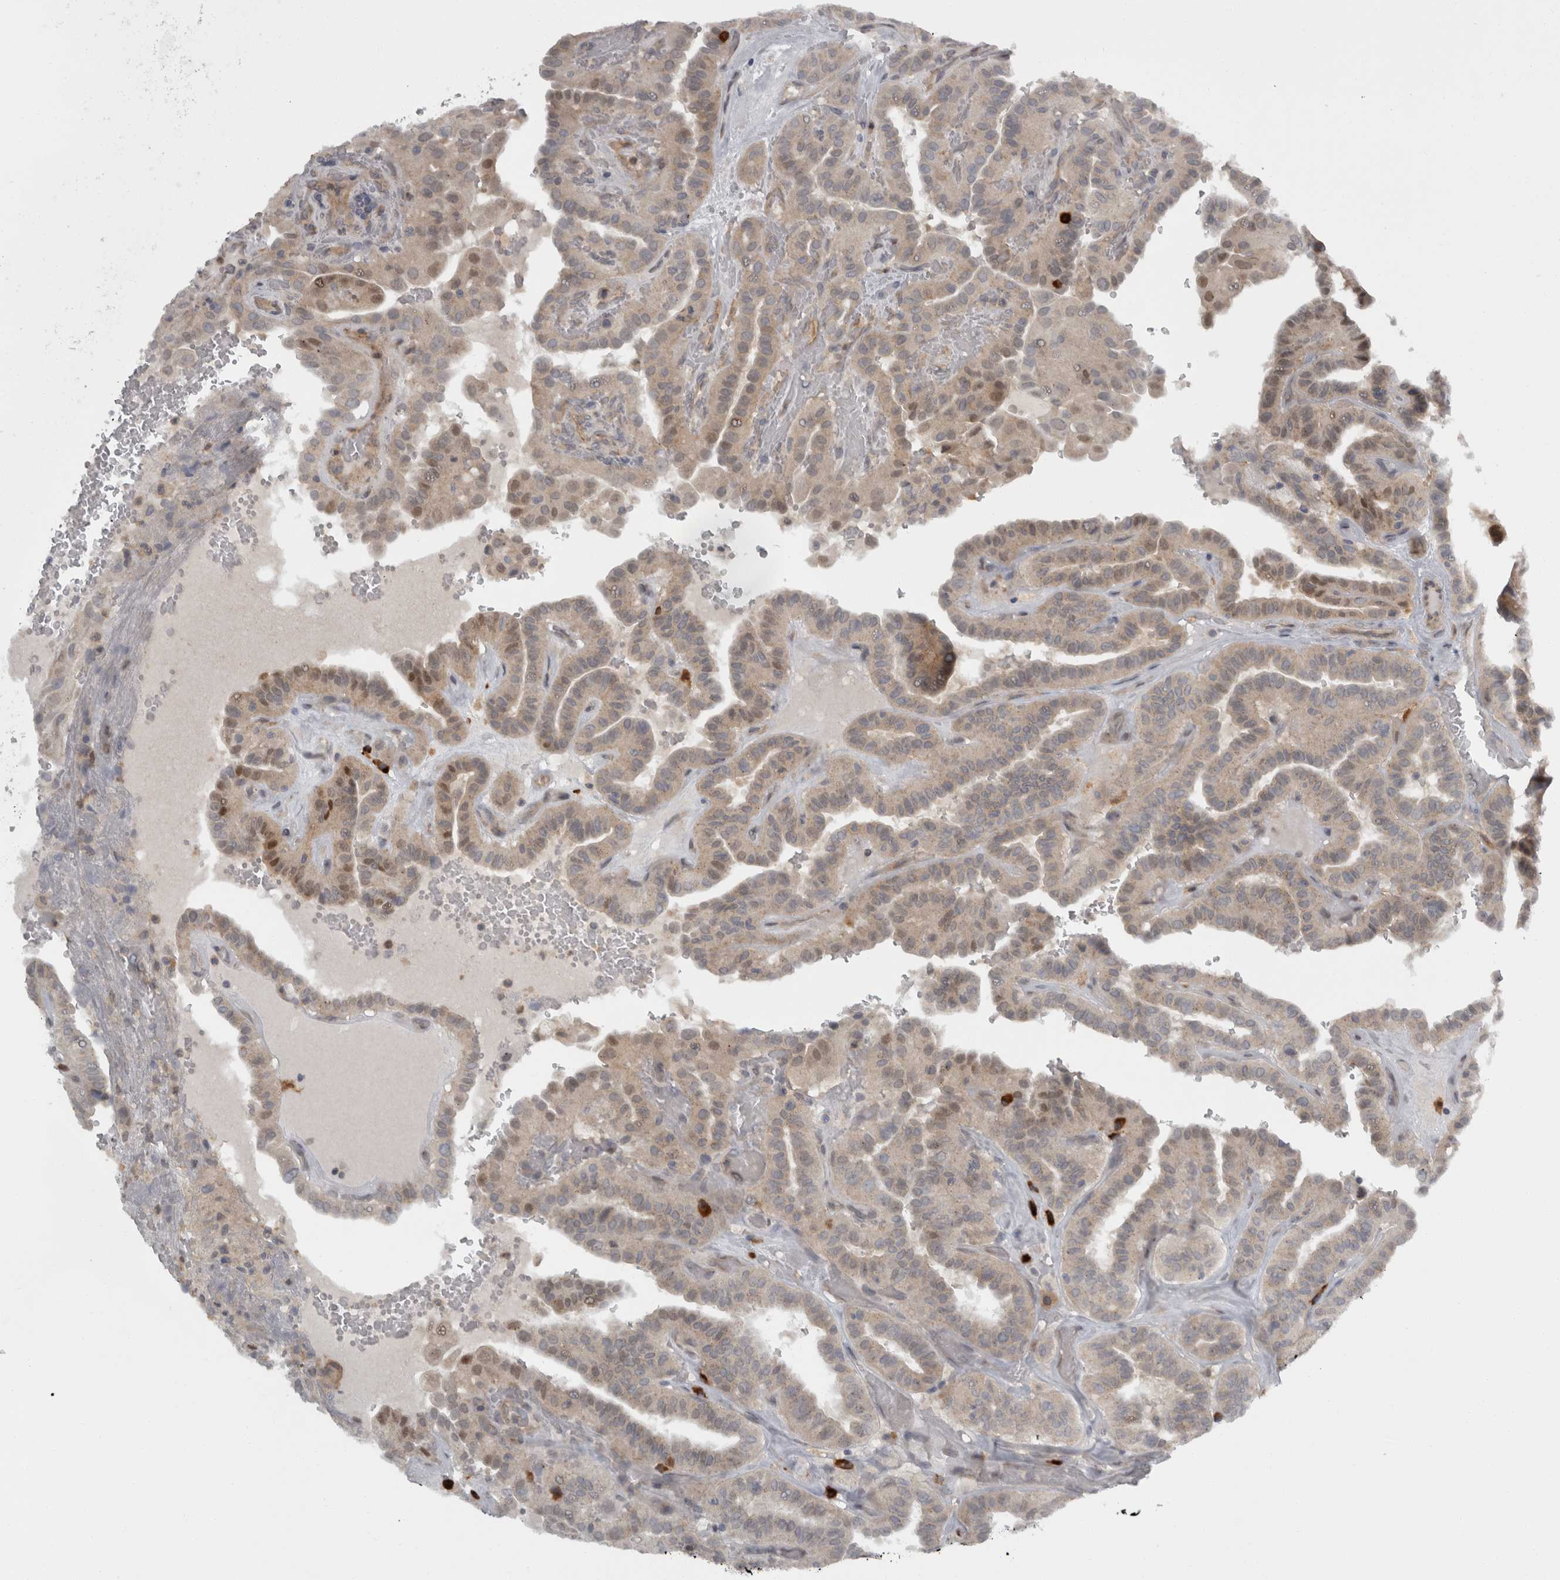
{"staining": {"intensity": "weak", "quantity": "25%-75%", "location": "cytoplasmic/membranous,nuclear"}, "tissue": "thyroid cancer", "cell_type": "Tumor cells", "image_type": "cancer", "snomed": [{"axis": "morphology", "description": "Papillary adenocarcinoma, NOS"}, {"axis": "topography", "description": "Thyroid gland"}], "caption": "The micrograph displays a brown stain indicating the presence of a protein in the cytoplasmic/membranous and nuclear of tumor cells in thyroid papillary adenocarcinoma. (DAB (3,3'-diaminobenzidine) IHC, brown staining for protein, blue staining for nuclei).", "gene": "SLCO5A1", "patient": {"sex": "male", "age": 77}}